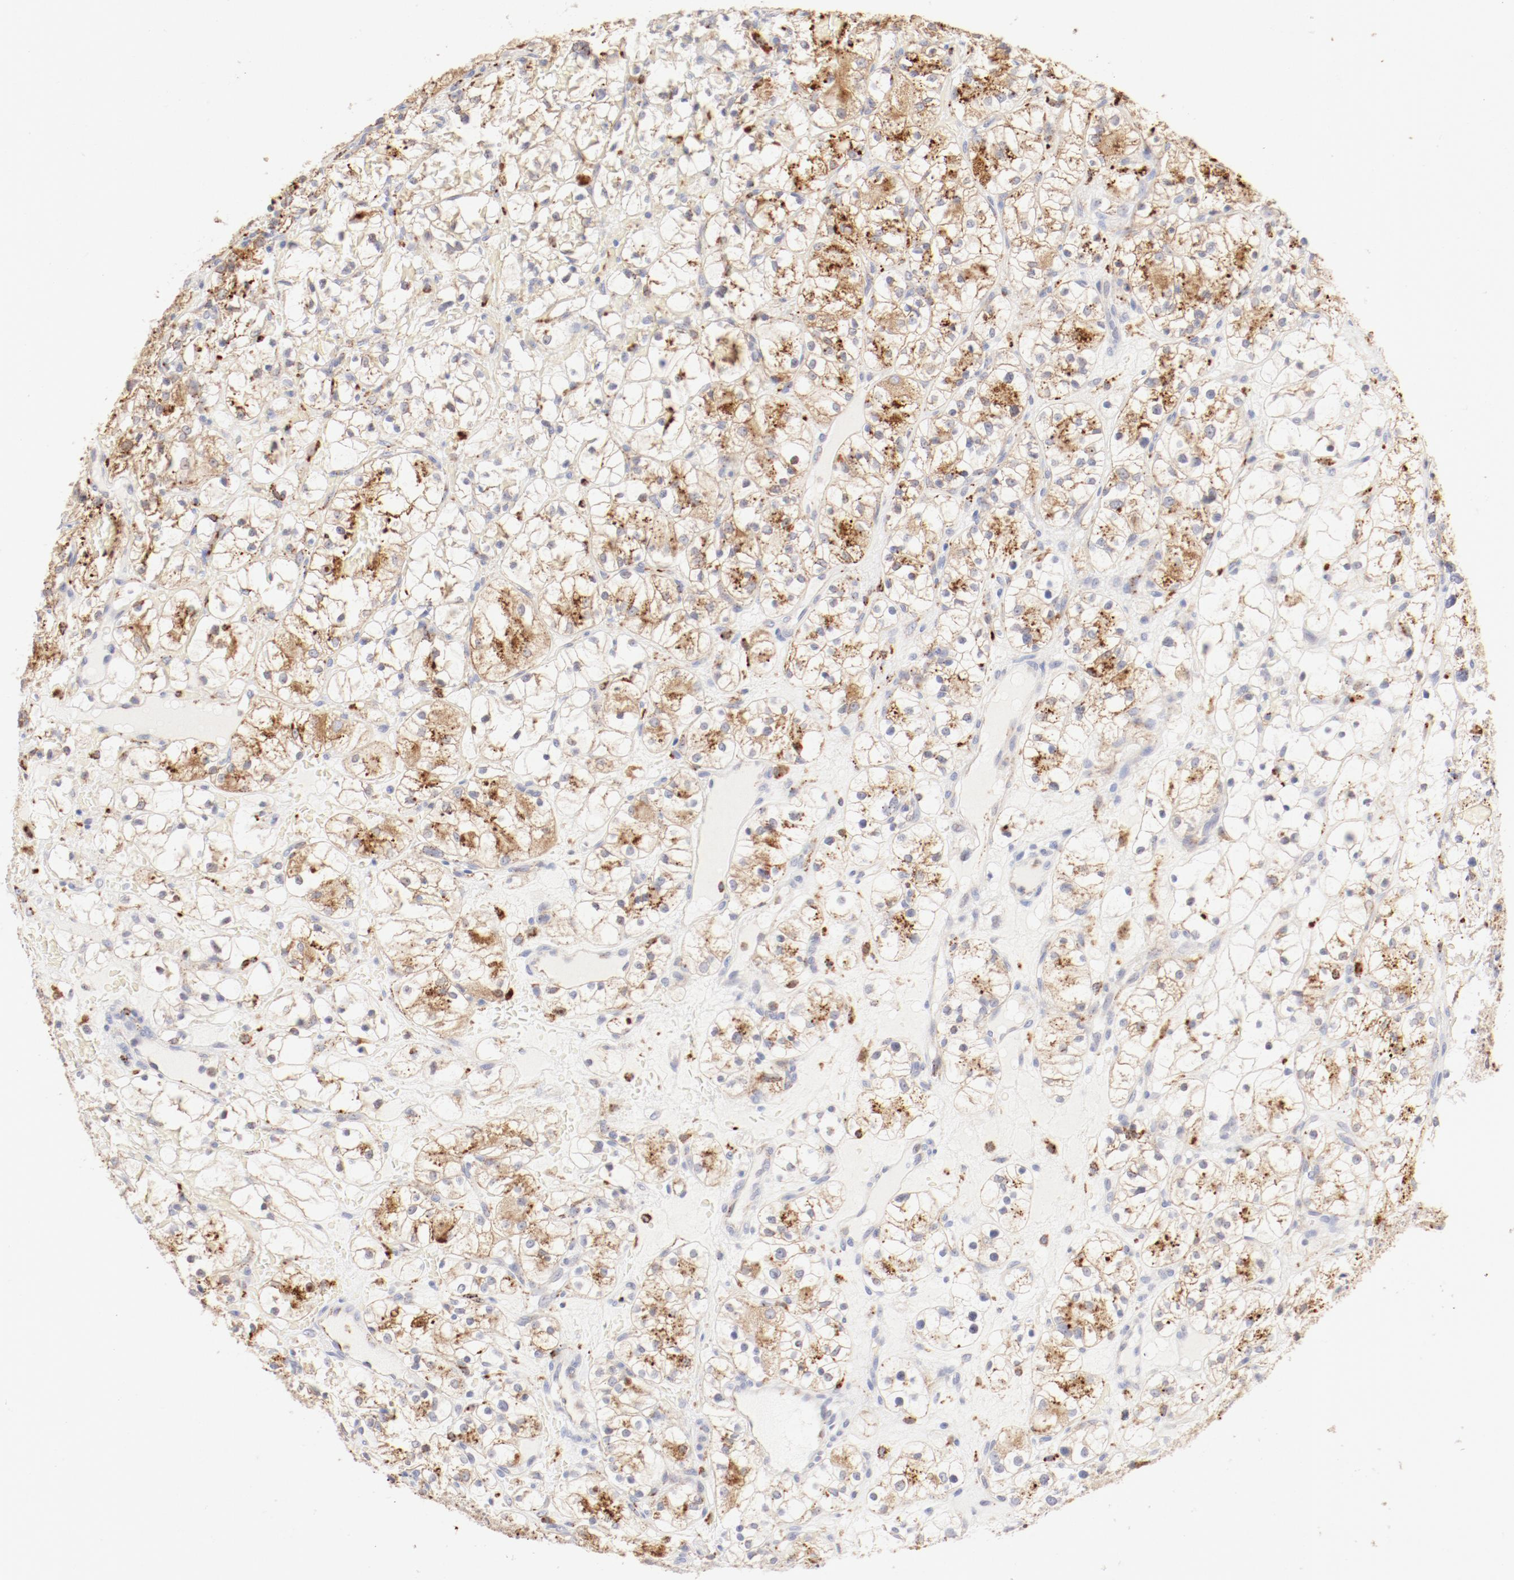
{"staining": {"intensity": "moderate", "quantity": "<25%", "location": "cytoplasmic/membranous"}, "tissue": "renal cancer", "cell_type": "Tumor cells", "image_type": "cancer", "snomed": [{"axis": "morphology", "description": "Adenocarcinoma, NOS"}, {"axis": "topography", "description": "Kidney"}], "caption": "The immunohistochemical stain shows moderate cytoplasmic/membranous positivity in tumor cells of adenocarcinoma (renal) tissue.", "gene": "CTSH", "patient": {"sex": "female", "age": 60}}